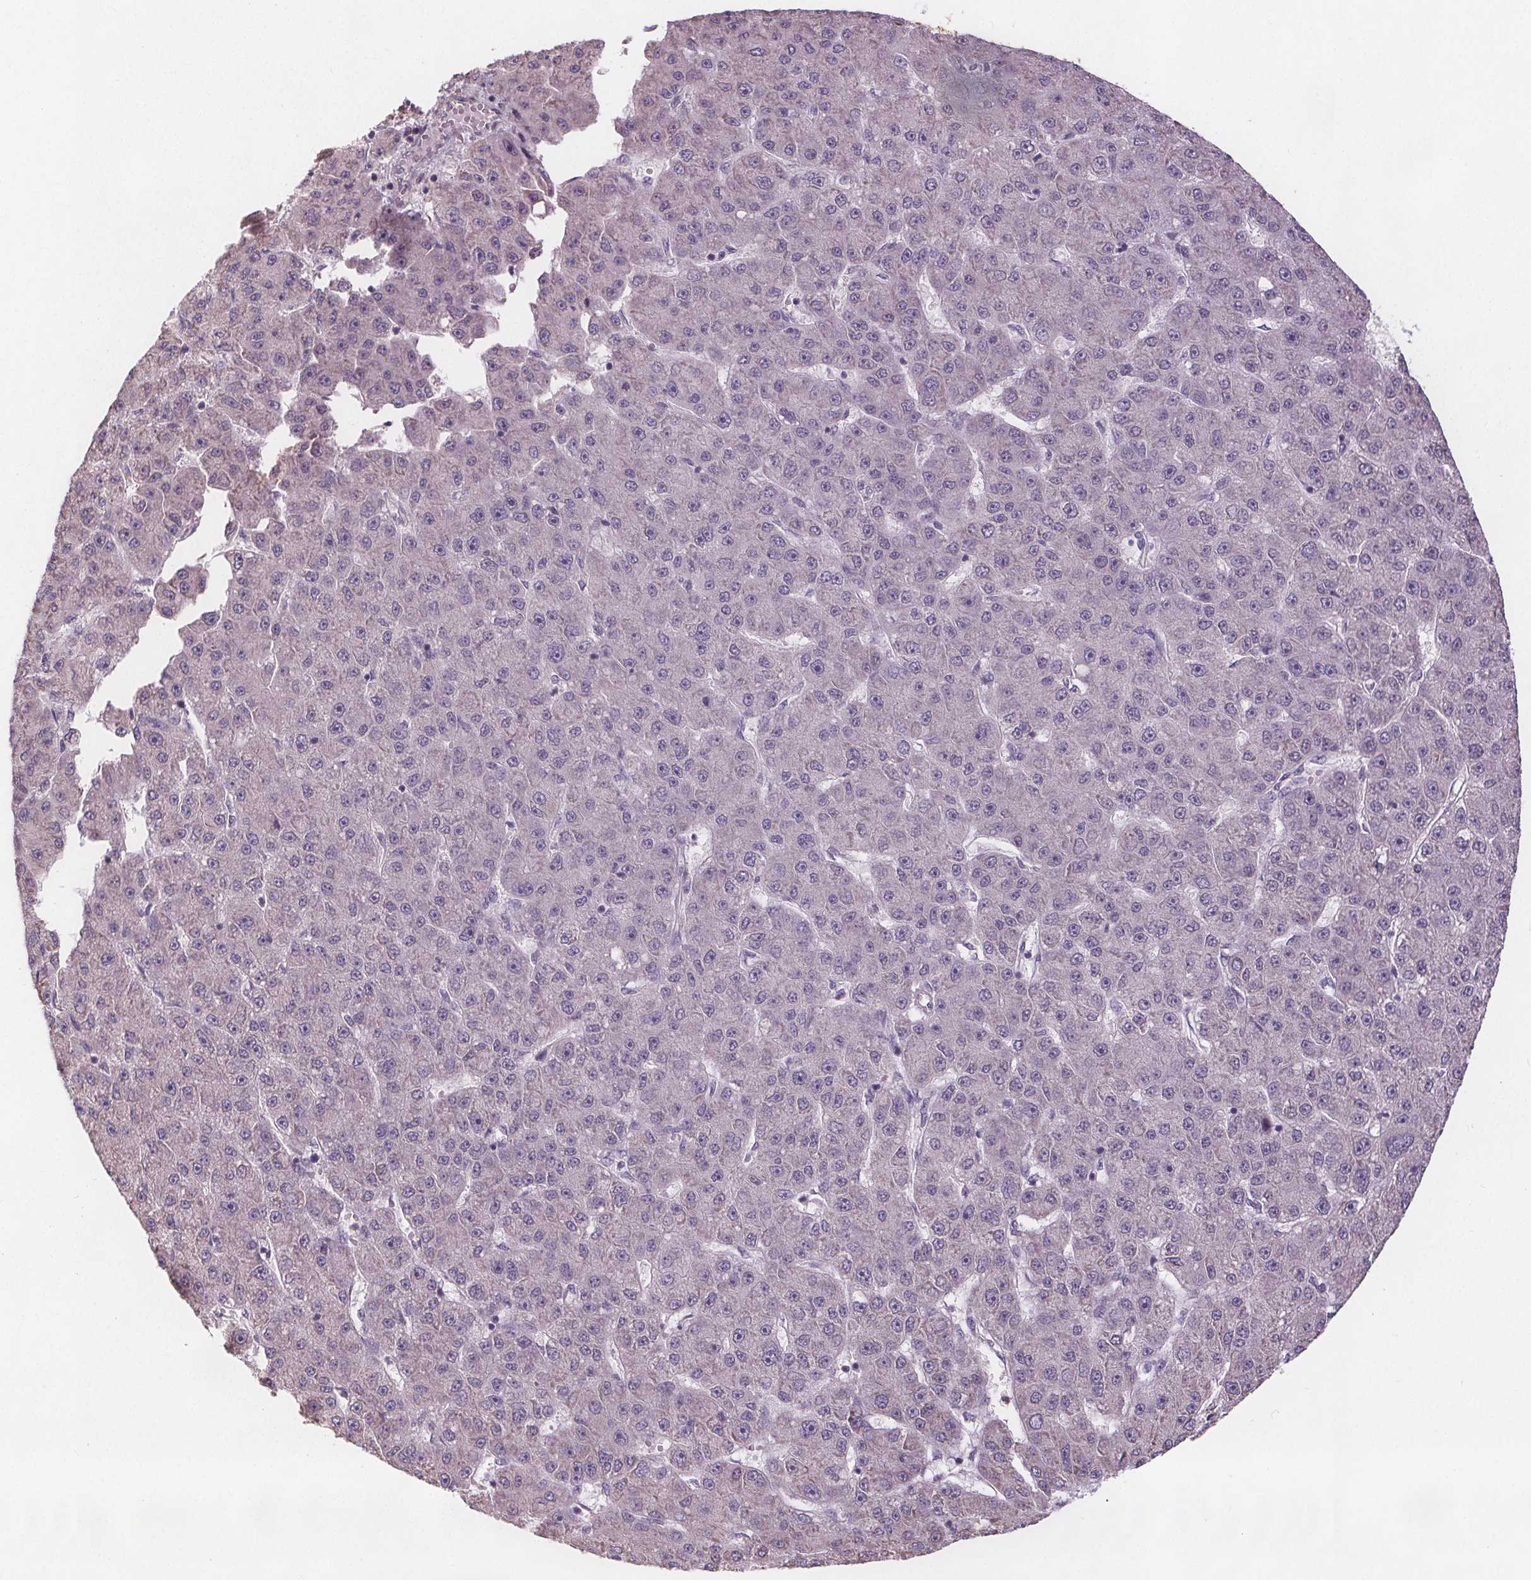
{"staining": {"intensity": "negative", "quantity": "none", "location": "none"}, "tissue": "liver cancer", "cell_type": "Tumor cells", "image_type": "cancer", "snomed": [{"axis": "morphology", "description": "Carcinoma, Hepatocellular, NOS"}, {"axis": "topography", "description": "Liver"}], "caption": "An immunohistochemistry micrograph of liver cancer is shown. There is no staining in tumor cells of liver cancer.", "gene": "TMEM80", "patient": {"sex": "male", "age": 67}}